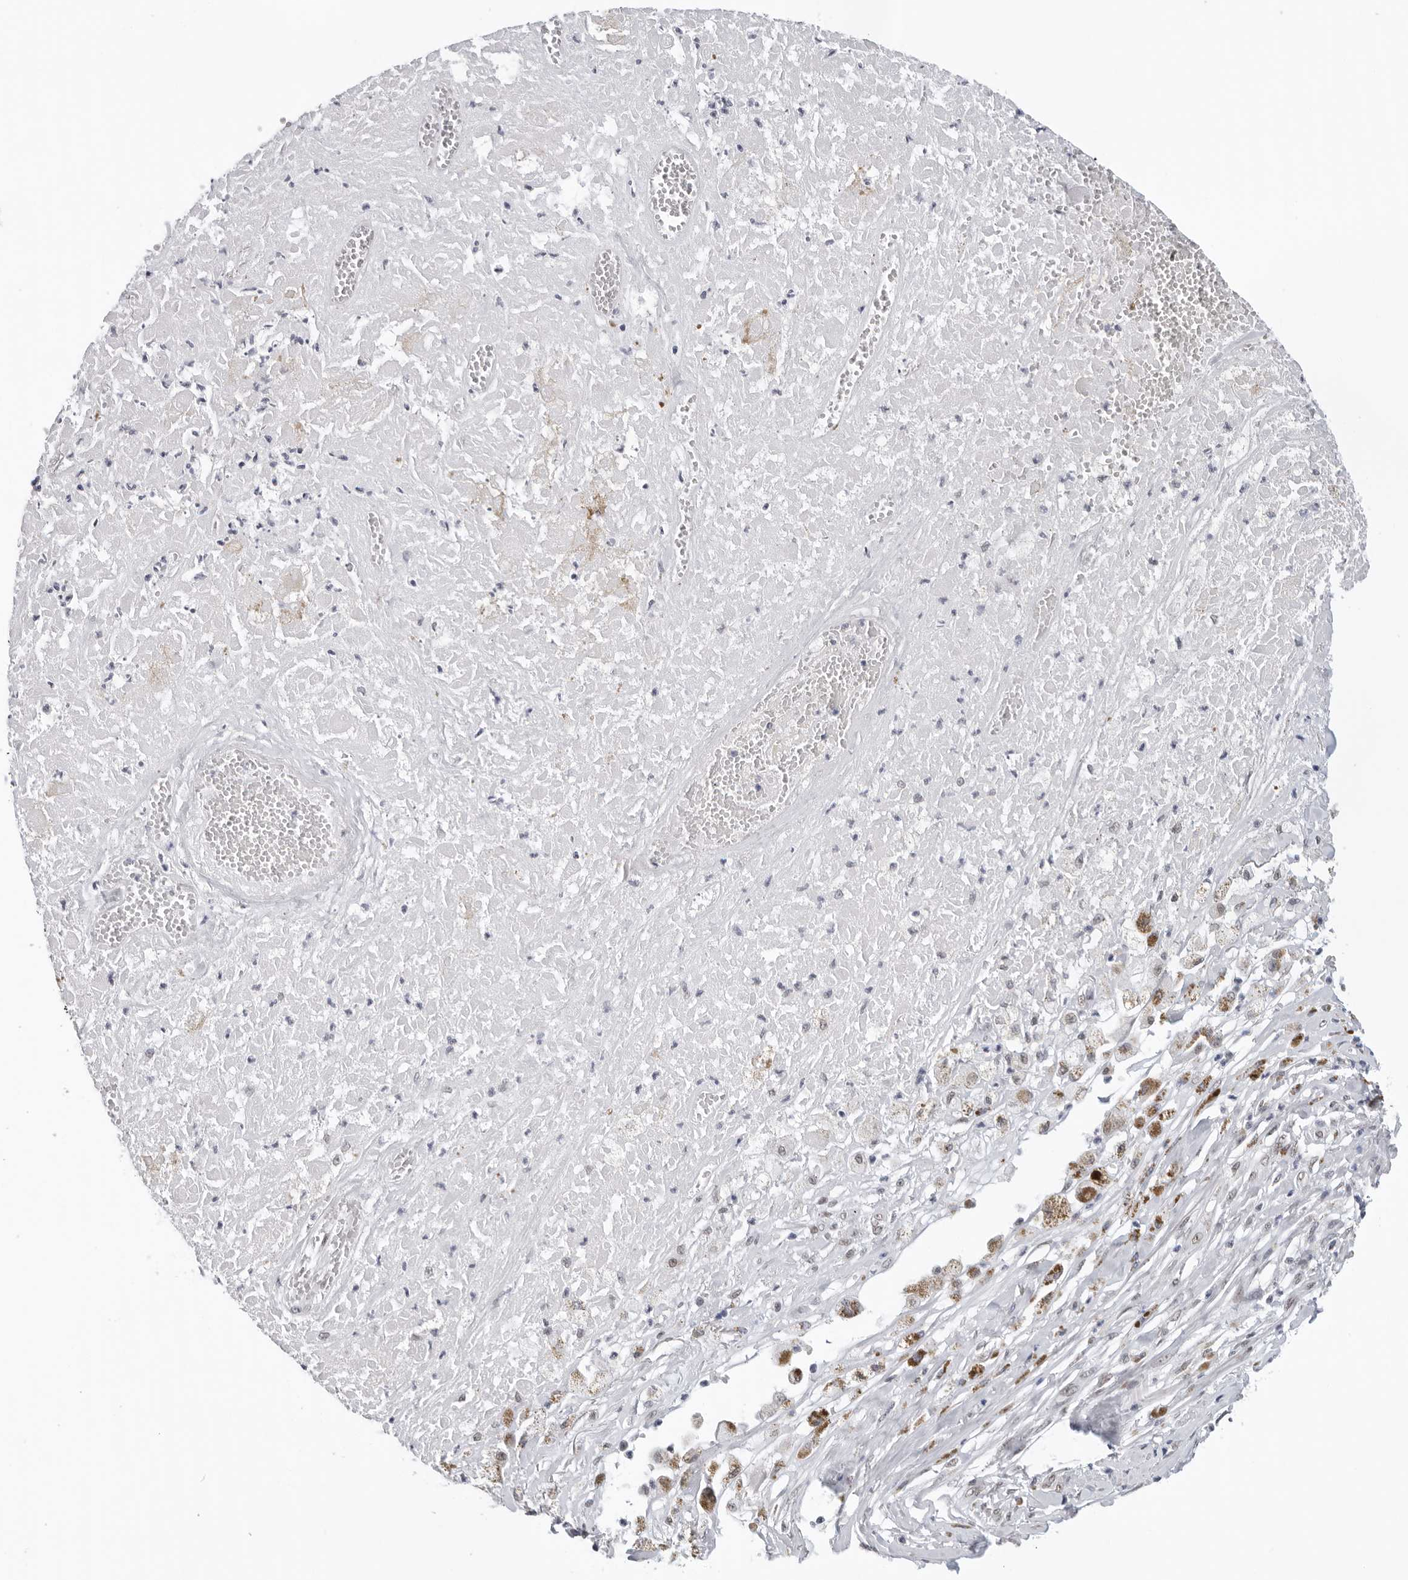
{"staining": {"intensity": "weak", "quantity": ">75%", "location": "nuclear"}, "tissue": "melanoma", "cell_type": "Tumor cells", "image_type": "cancer", "snomed": [{"axis": "morphology", "description": "Necrosis, NOS"}, {"axis": "morphology", "description": "Malignant melanoma, NOS"}, {"axis": "topography", "description": "Skin"}], "caption": "Approximately >75% of tumor cells in malignant melanoma exhibit weak nuclear protein expression as visualized by brown immunohistochemical staining.", "gene": "FOXK2", "patient": {"sex": "female", "age": 87}}